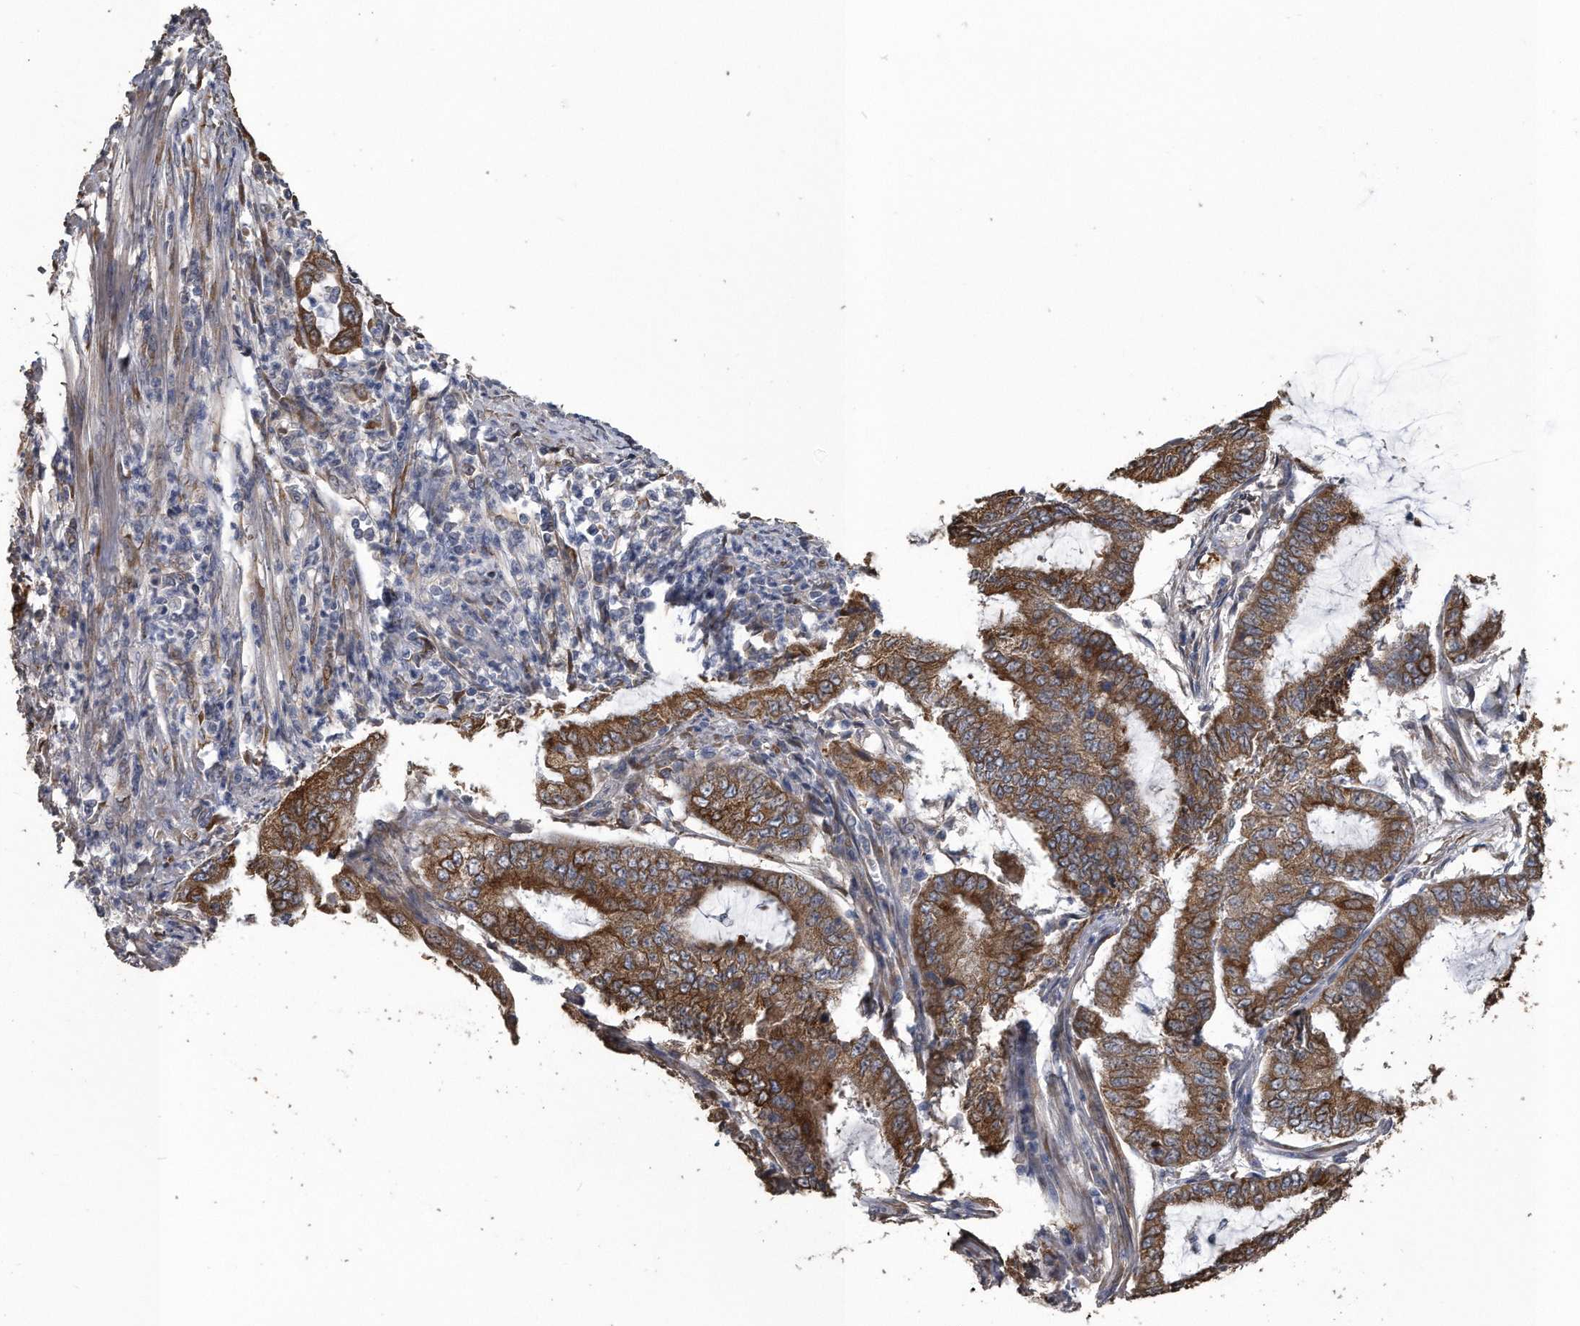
{"staining": {"intensity": "strong", "quantity": ">75%", "location": "cytoplasmic/membranous"}, "tissue": "endometrial cancer", "cell_type": "Tumor cells", "image_type": "cancer", "snomed": [{"axis": "morphology", "description": "Adenocarcinoma, NOS"}, {"axis": "topography", "description": "Endometrium"}], "caption": "Adenocarcinoma (endometrial) was stained to show a protein in brown. There is high levels of strong cytoplasmic/membranous staining in approximately >75% of tumor cells.", "gene": "PCLO", "patient": {"sex": "female", "age": 49}}